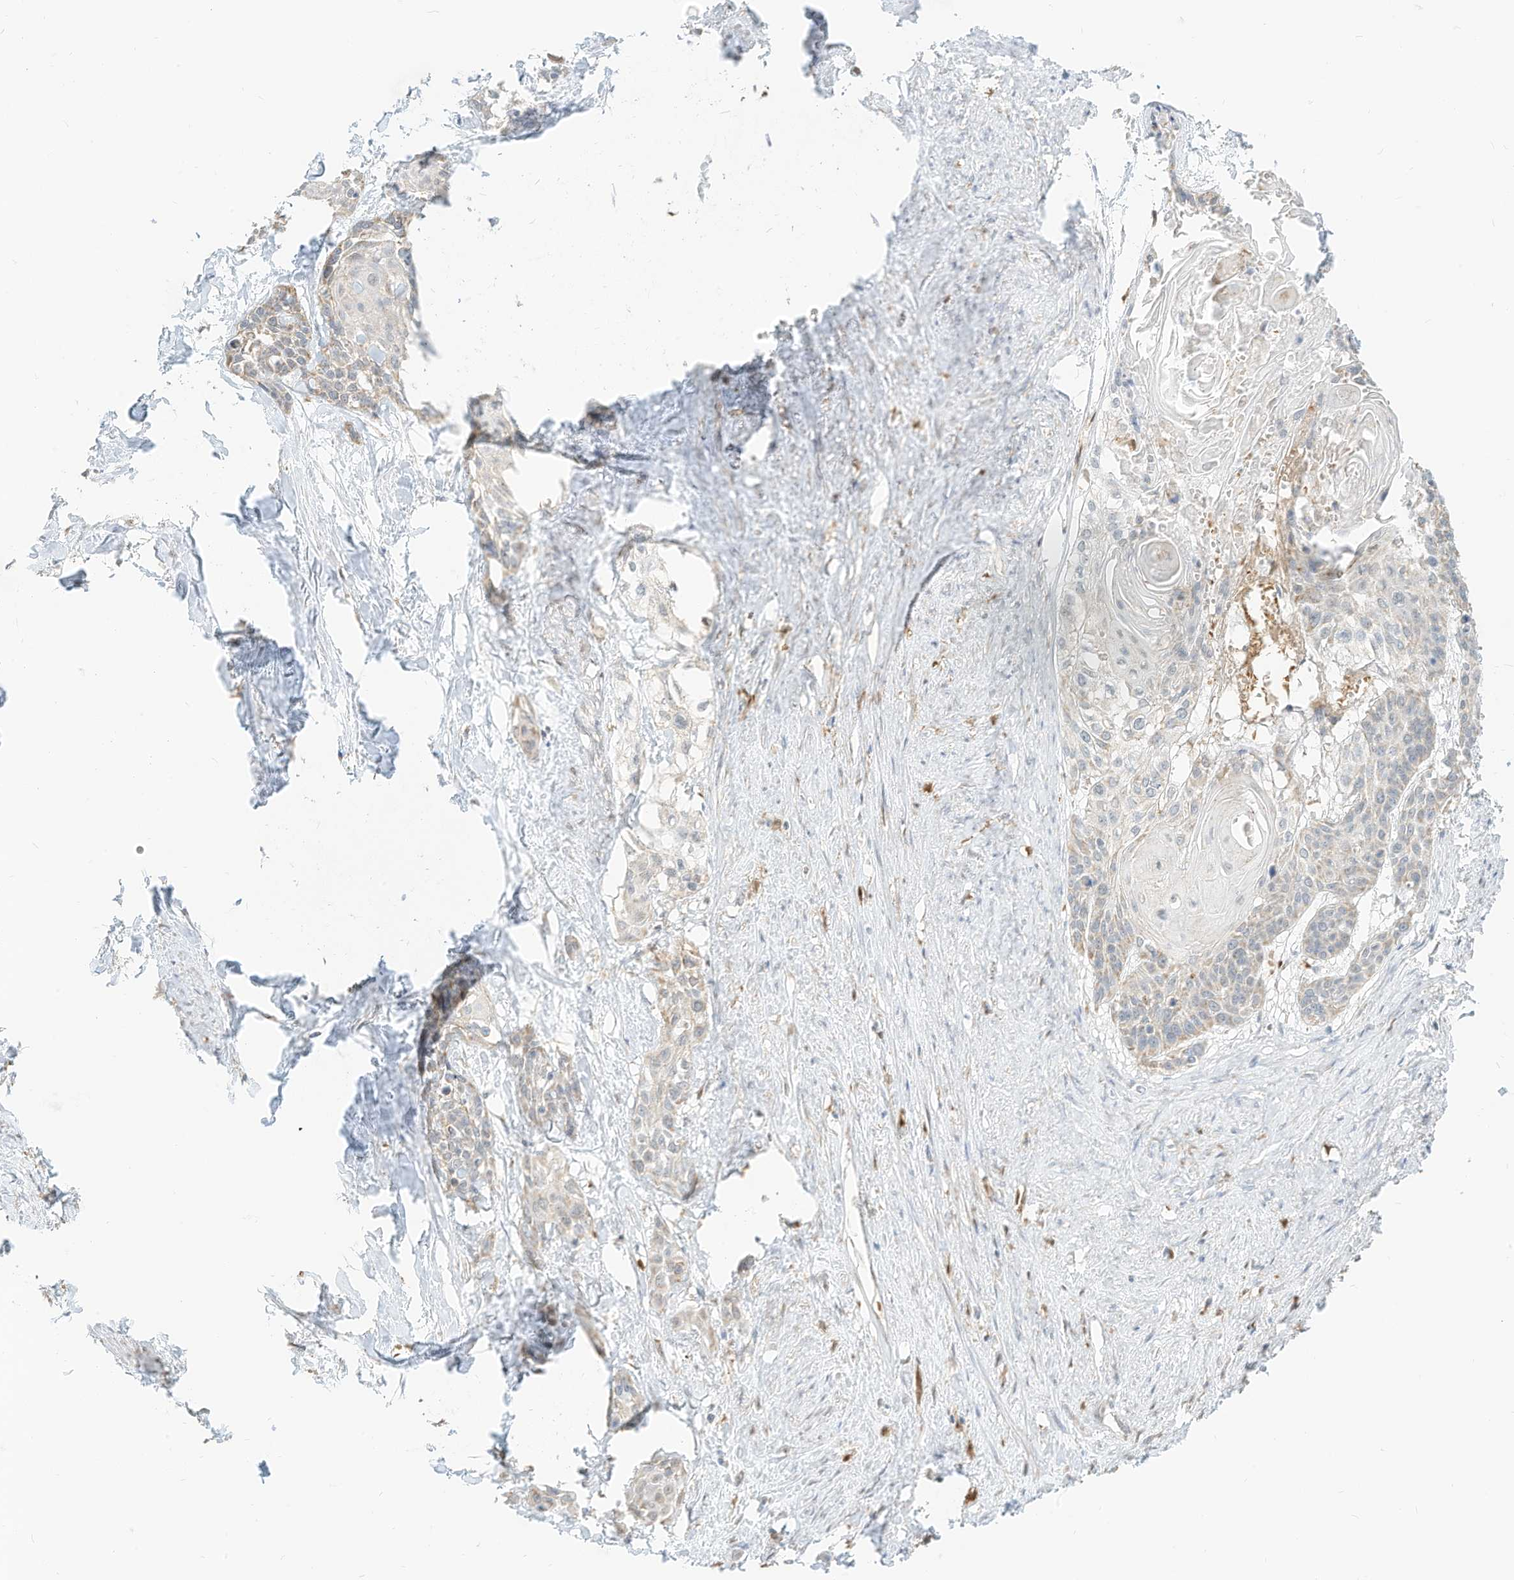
{"staining": {"intensity": "weak", "quantity": "<25%", "location": "cytoplasmic/membranous"}, "tissue": "cervical cancer", "cell_type": "Tumor cells", "image_type": "cancer", "snomed": [{"axis": "morphology", "description": "Squamous cell carcinoma, NOS"}, {"axis": "topography", "description": "Cervix"}], "caption": "An image of squamous cell carcinoma (cervical) stained for a protein reveals no brown staining in tumor cells.", "gene": "MTUS2", "patient": {"sex": "female", "age": 57}}